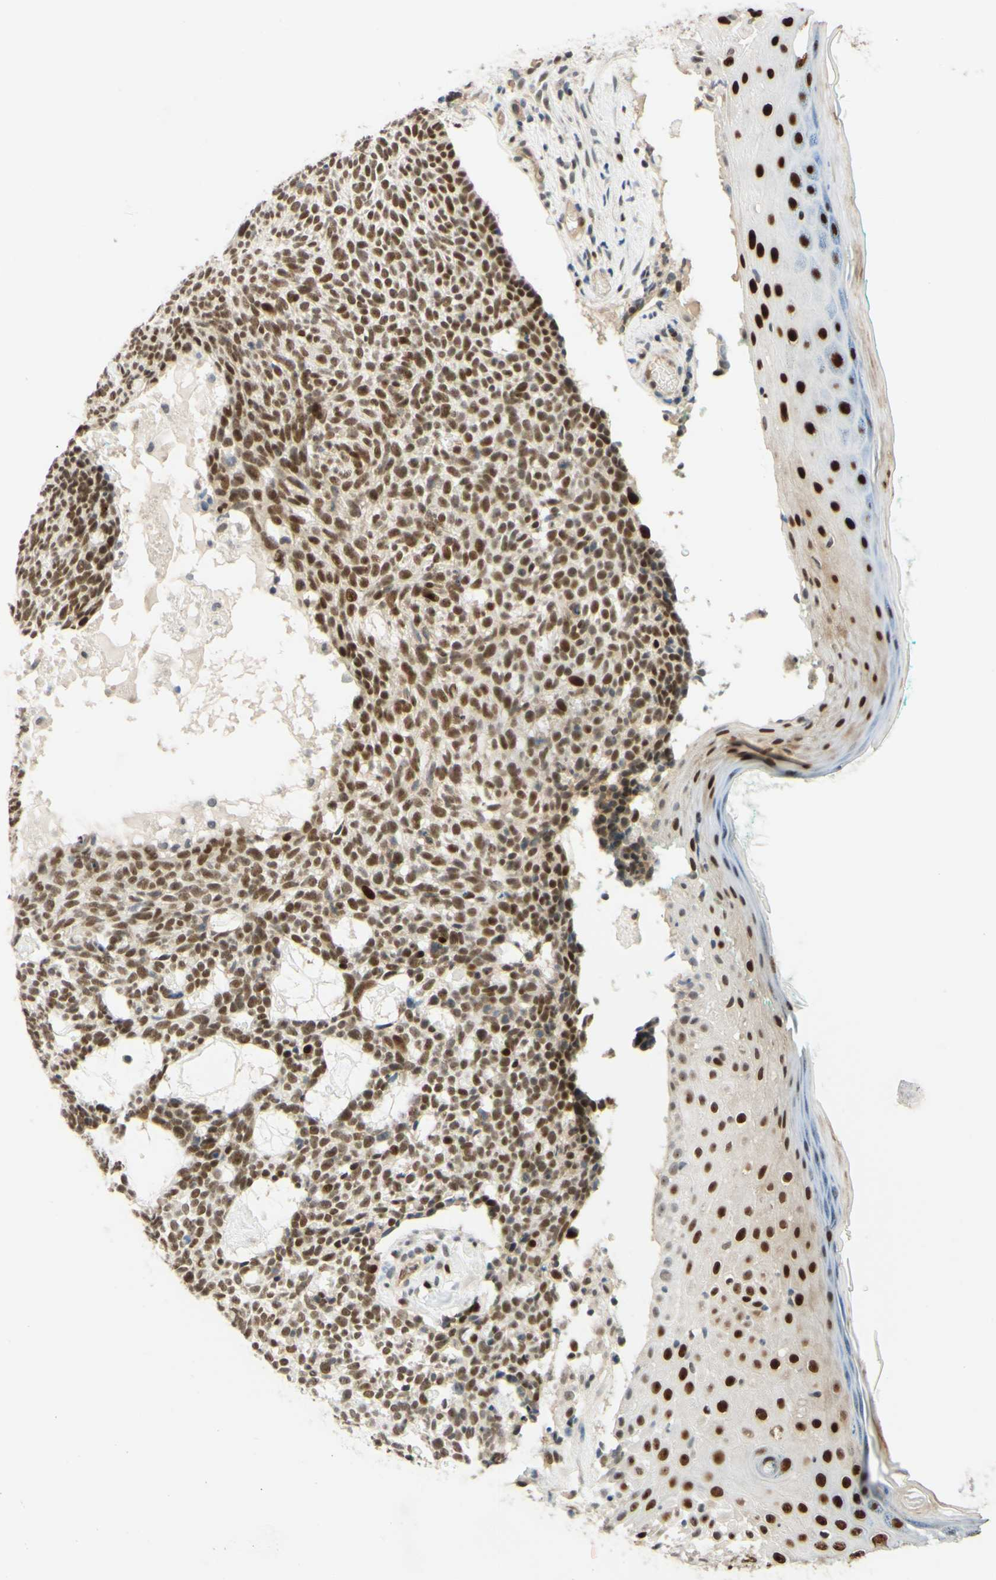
{"staining": {"intensity": "strong", "quantity": ">75%", "location": "nuclear"}, "tissue": "skin cancer", "cell_type": "Tumor cells", "image_type": "cancer", "snomed": [{"axis": "morphology", "description": "Basal cell carcinoma"}, {"axis": "topography", "description": "Skin"}], "caption": "Skin cancer (basal cell carcinoma) stained for a protein (brown) exhibits strong nuclear positive expression in approximately >75% of tumor cells.", "gene": "POLB", "patient": {"sex": "female", "age": 84}}